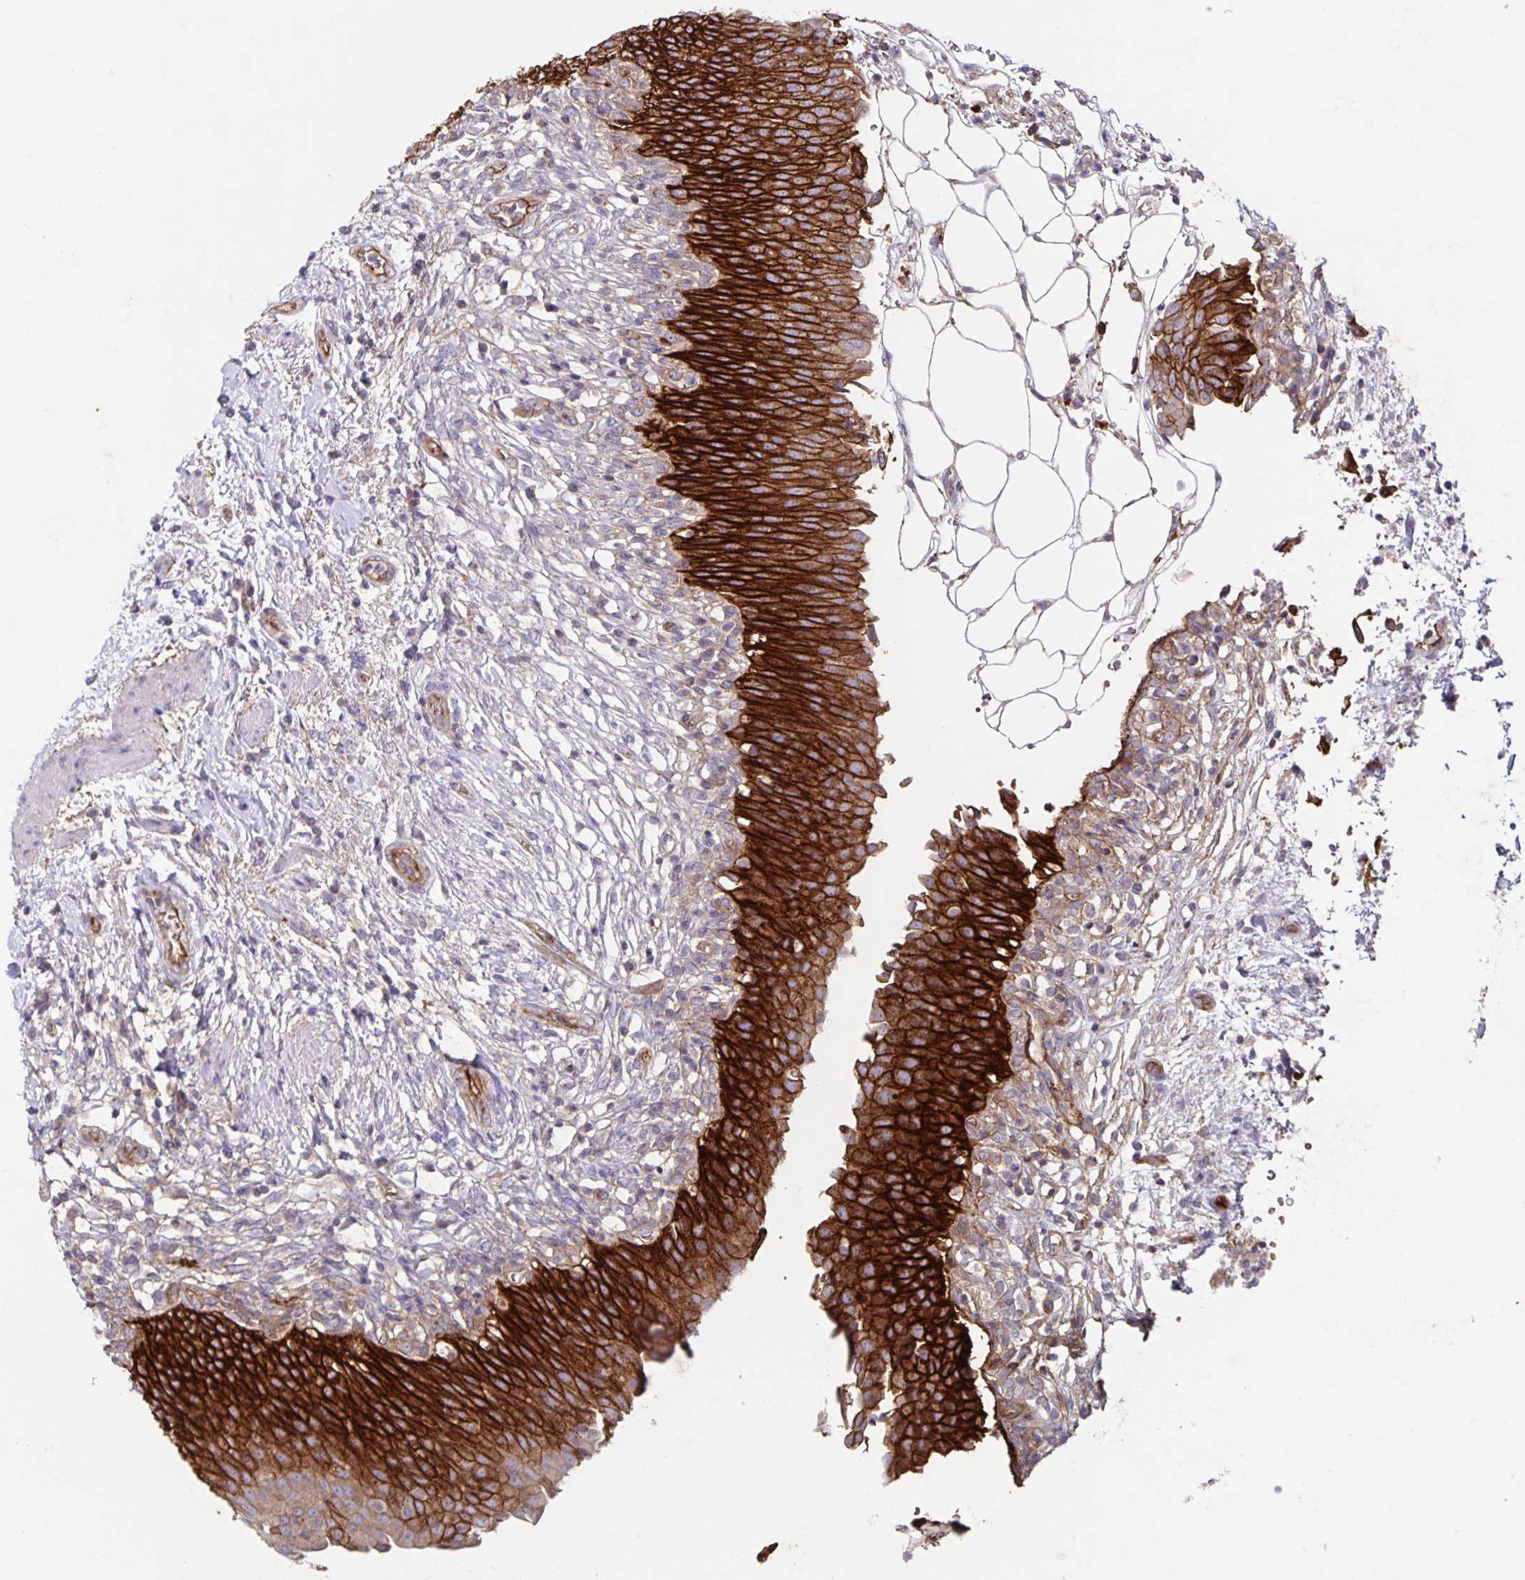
{"staining": {"intensity": "strong", "quantity": ">75%", "location": "cytoplasmic/membranous"}, "tissue": "urinary bladder", "cell_type": "Urothelial cells", "image_type": "normal", "snomed": [{"axis": "morphology", "description": "Normal tissue, NOS"}, {"axis": "topography", "description": "Urinary bladder"}, {"axis": "topography", "description": "Peripheral nerve tissue"}], "caption": "Approximately >75% of urothelial cells in benign human urinary bladder exhibit strong cytoplasmic/membranous protein staining as visualized by brown immunohistochemical staining.", "gene": "ITGA2", "patient": {"sex": "female", "age": 60}}